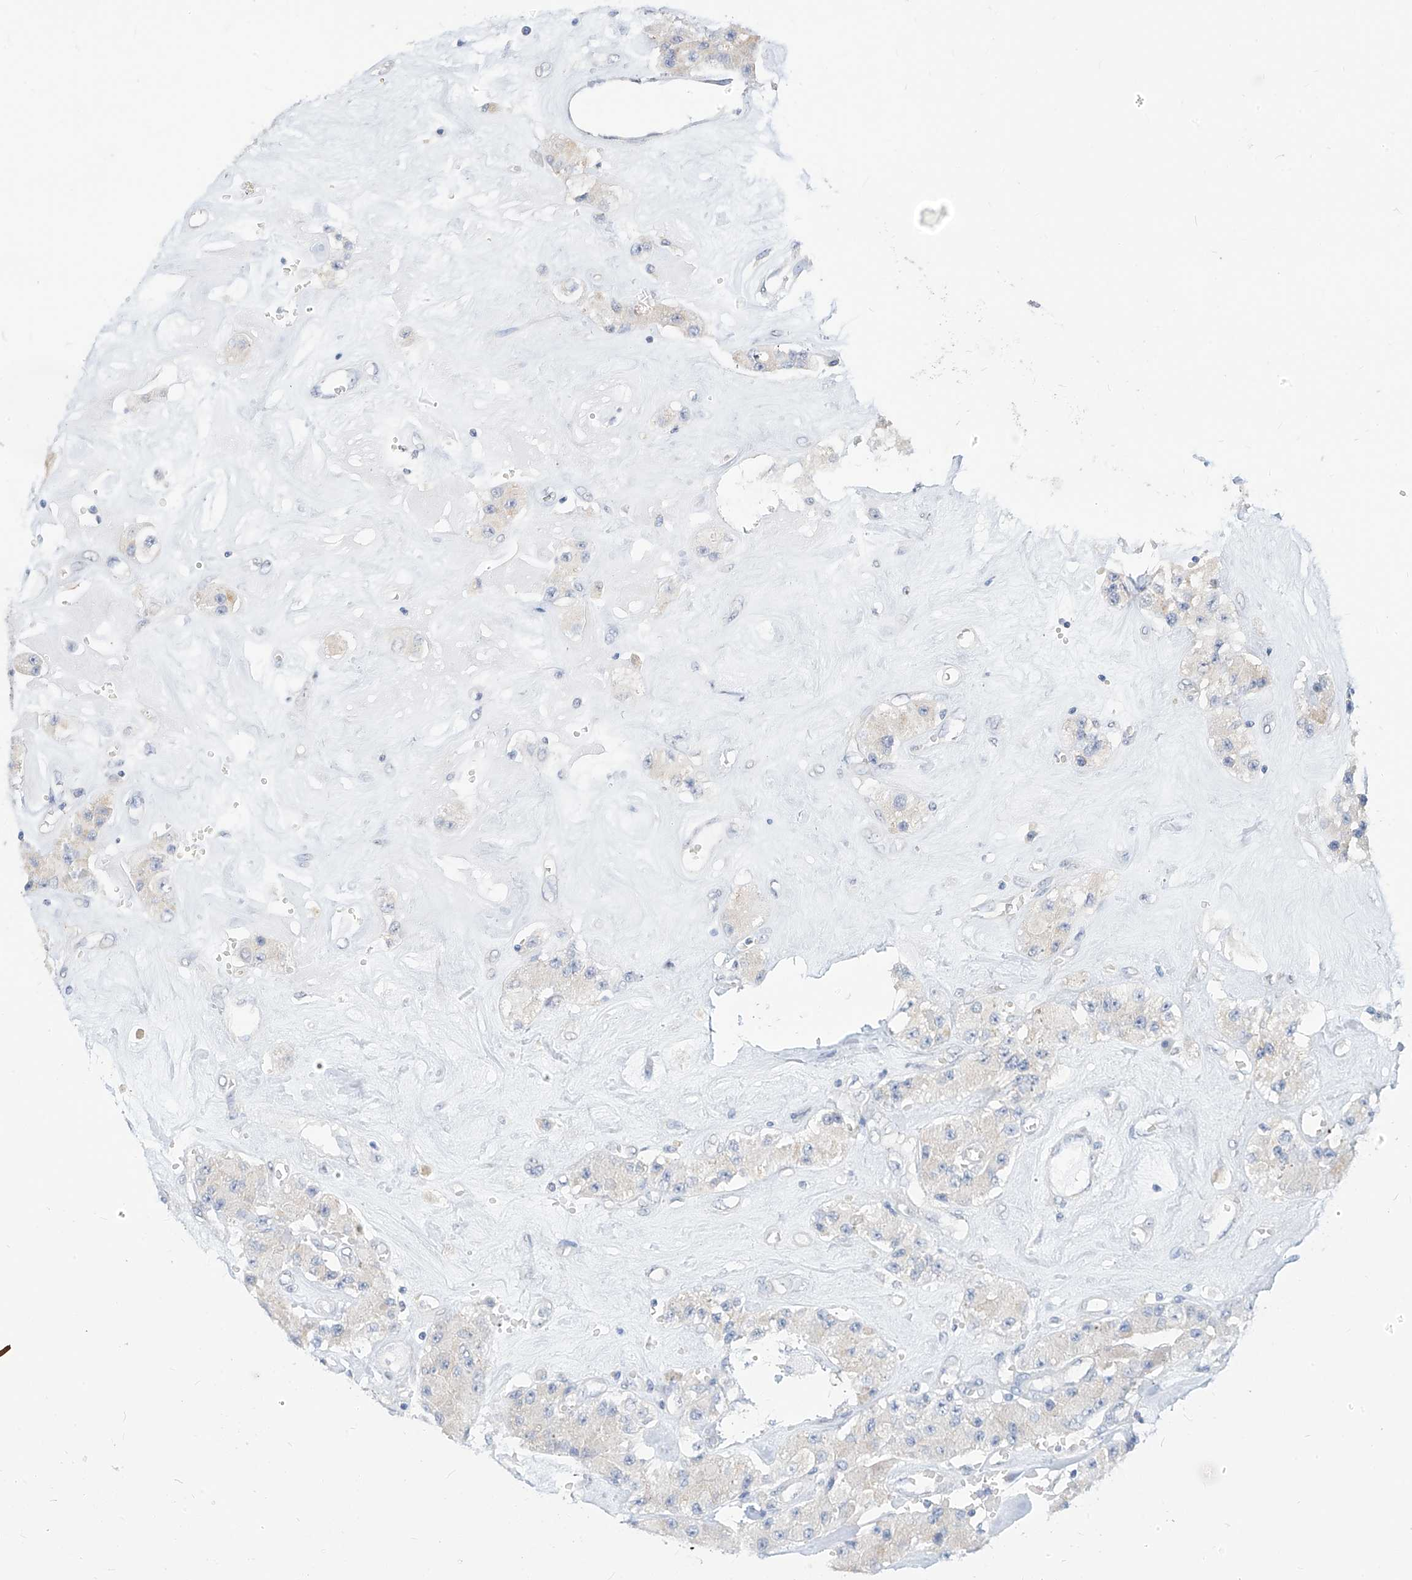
{"staining": {"intensity": "negative", "quantity": "none", "location": "none"}, "tissue": "carcinoid", "cell_type": "Tumor cells", "image_type": "cancer", "snomed": [{"axis": "morphology", "description": "Carcinoid, malignant, NOS"}, {"axis": "topography", "description": "Pancreas"}], "caption": "Tumor cells are negative for protein expression in human carcinoid (malignant).", "gene": "ZZEF1", "patient": {"sex": "male", "age": 41}}